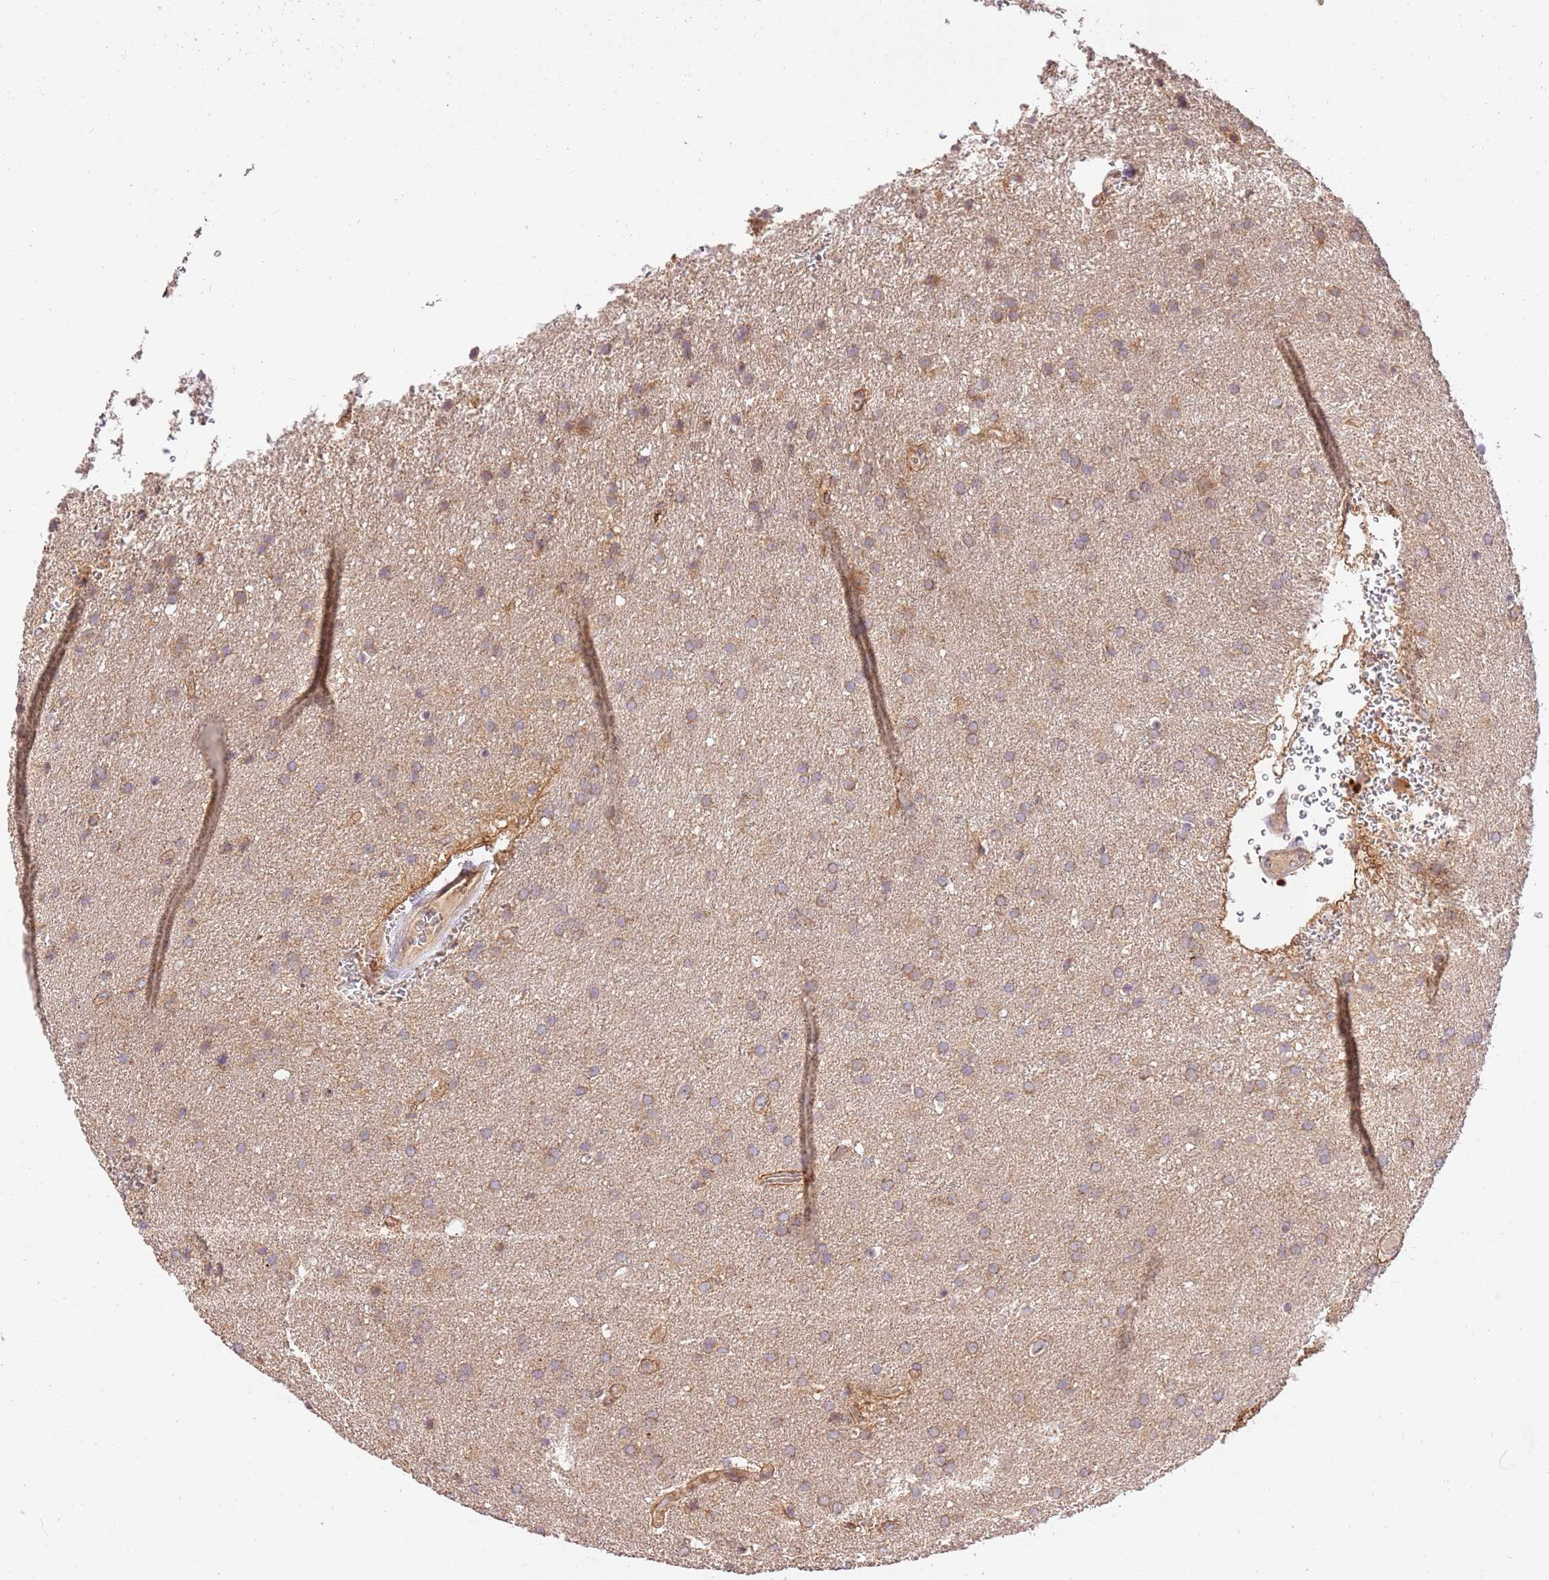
{"staining": {"intensity": "weak", "quantity": ">75%", "location": "cytoplasmic/membranous"}, "tissue": "glioma", "cell_type": "Tumor cells", "image_type": "cancer", "snomed": [{"axis": "morphology", "description": "Glioma, malignant, Low grade"}, {"axis": "topography", "description": "Brain"}], "caption": "Protein expression analysis of malignant low-grade glioma reveals weak cytoplasmic/membranous expression in about >75% of tumor cells.", "gene": "SPATA2L", "patient": {"sex": "female", "age": 32}}